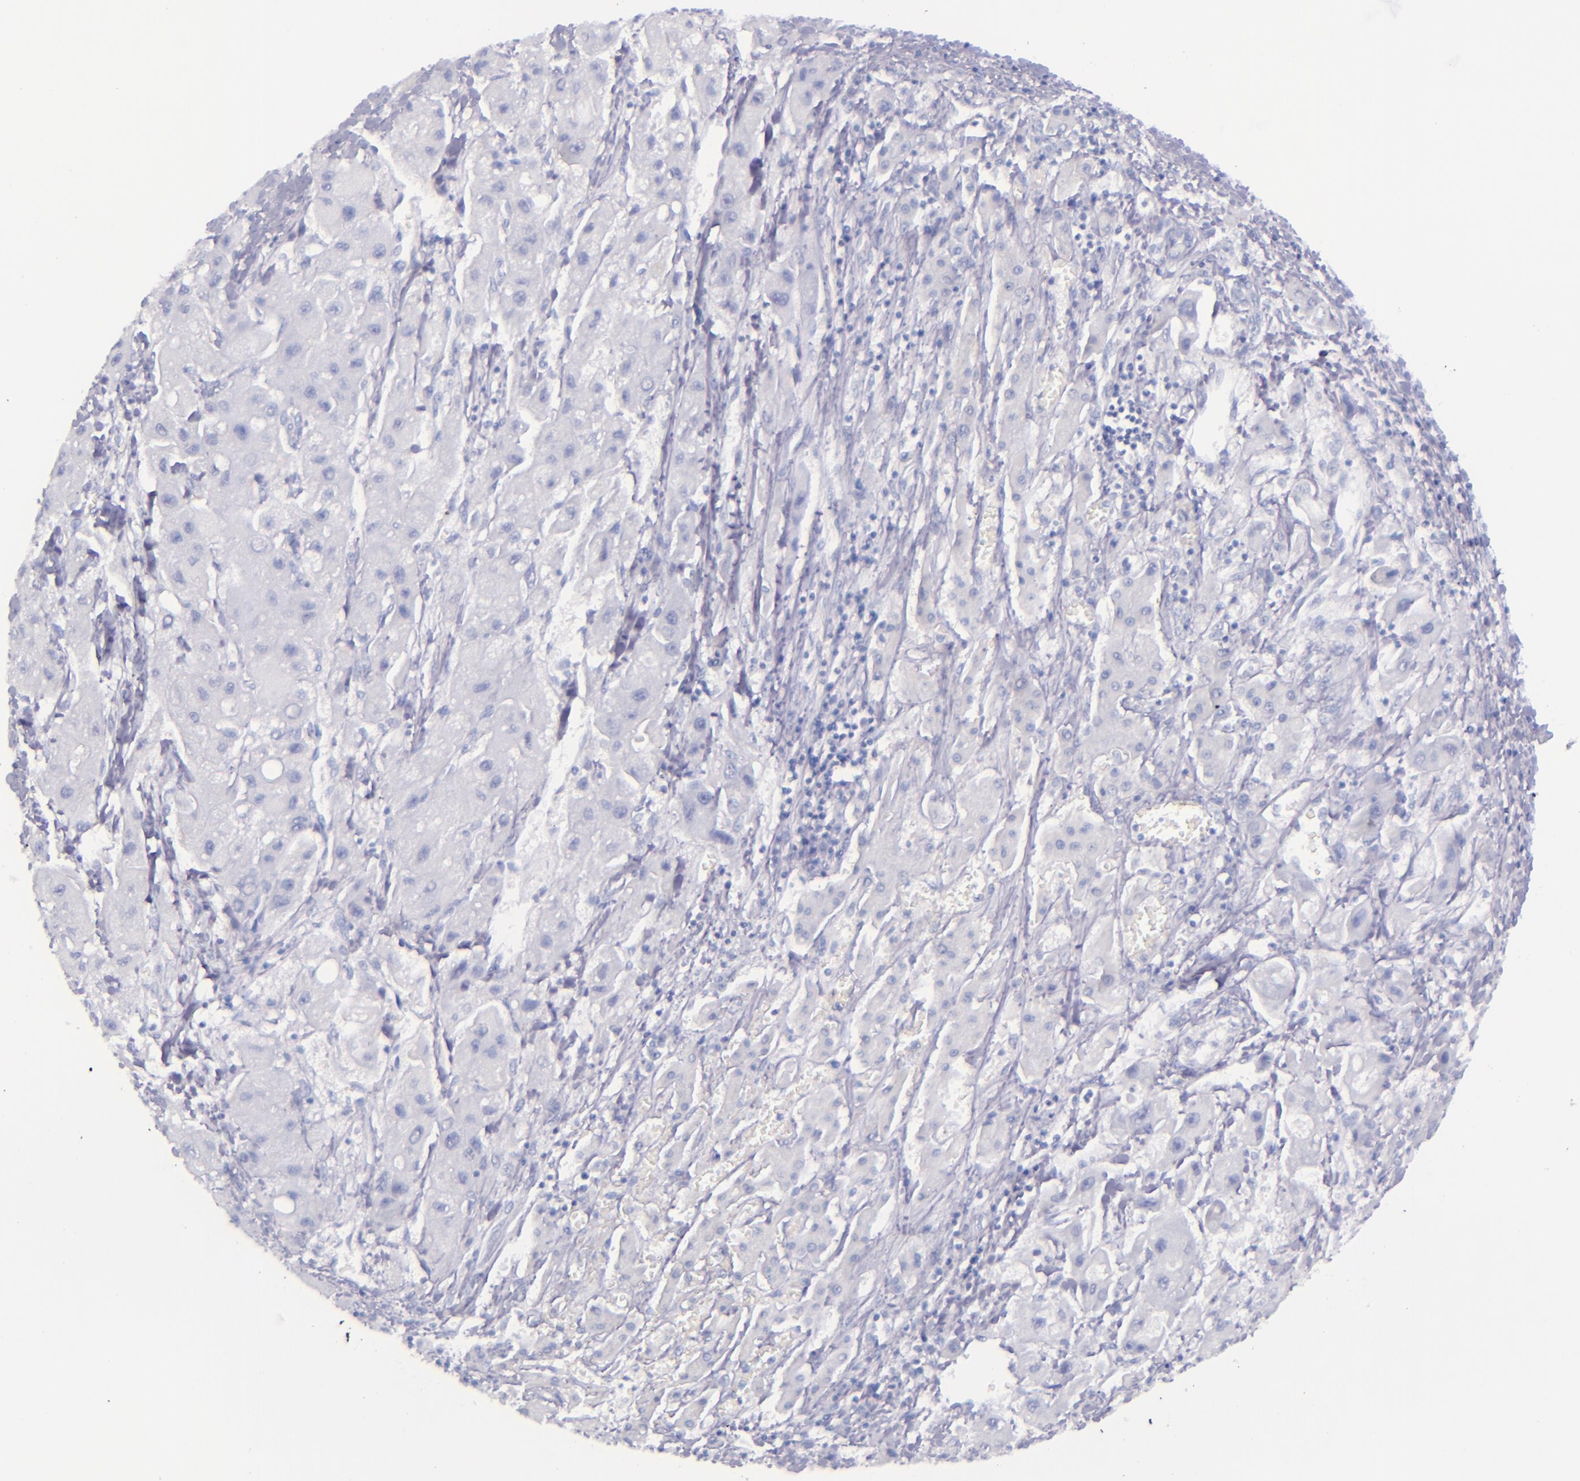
{"staining": {"intensity": "negative", "quantity": "none", "location": "none"}, "tissue": "liver cancer", "cell_type": "Tumor cells", "image_type": "cancer", "snomed": [{"axis": "morphology", "description": "Carcinoma, Hepatocellular, NOS"}, {"axis": "topography", "description": "Liver"}], "caption": "IHC histopathology image of neoplastic tissue: hepatocellular carcinoma (liver) stained with DAB (3,3'-diaminobenzidine) reveals no significant protein expression in tumor cells.", "gene": "SFTPB", "patient": {"sex": "male", "age": 24}}